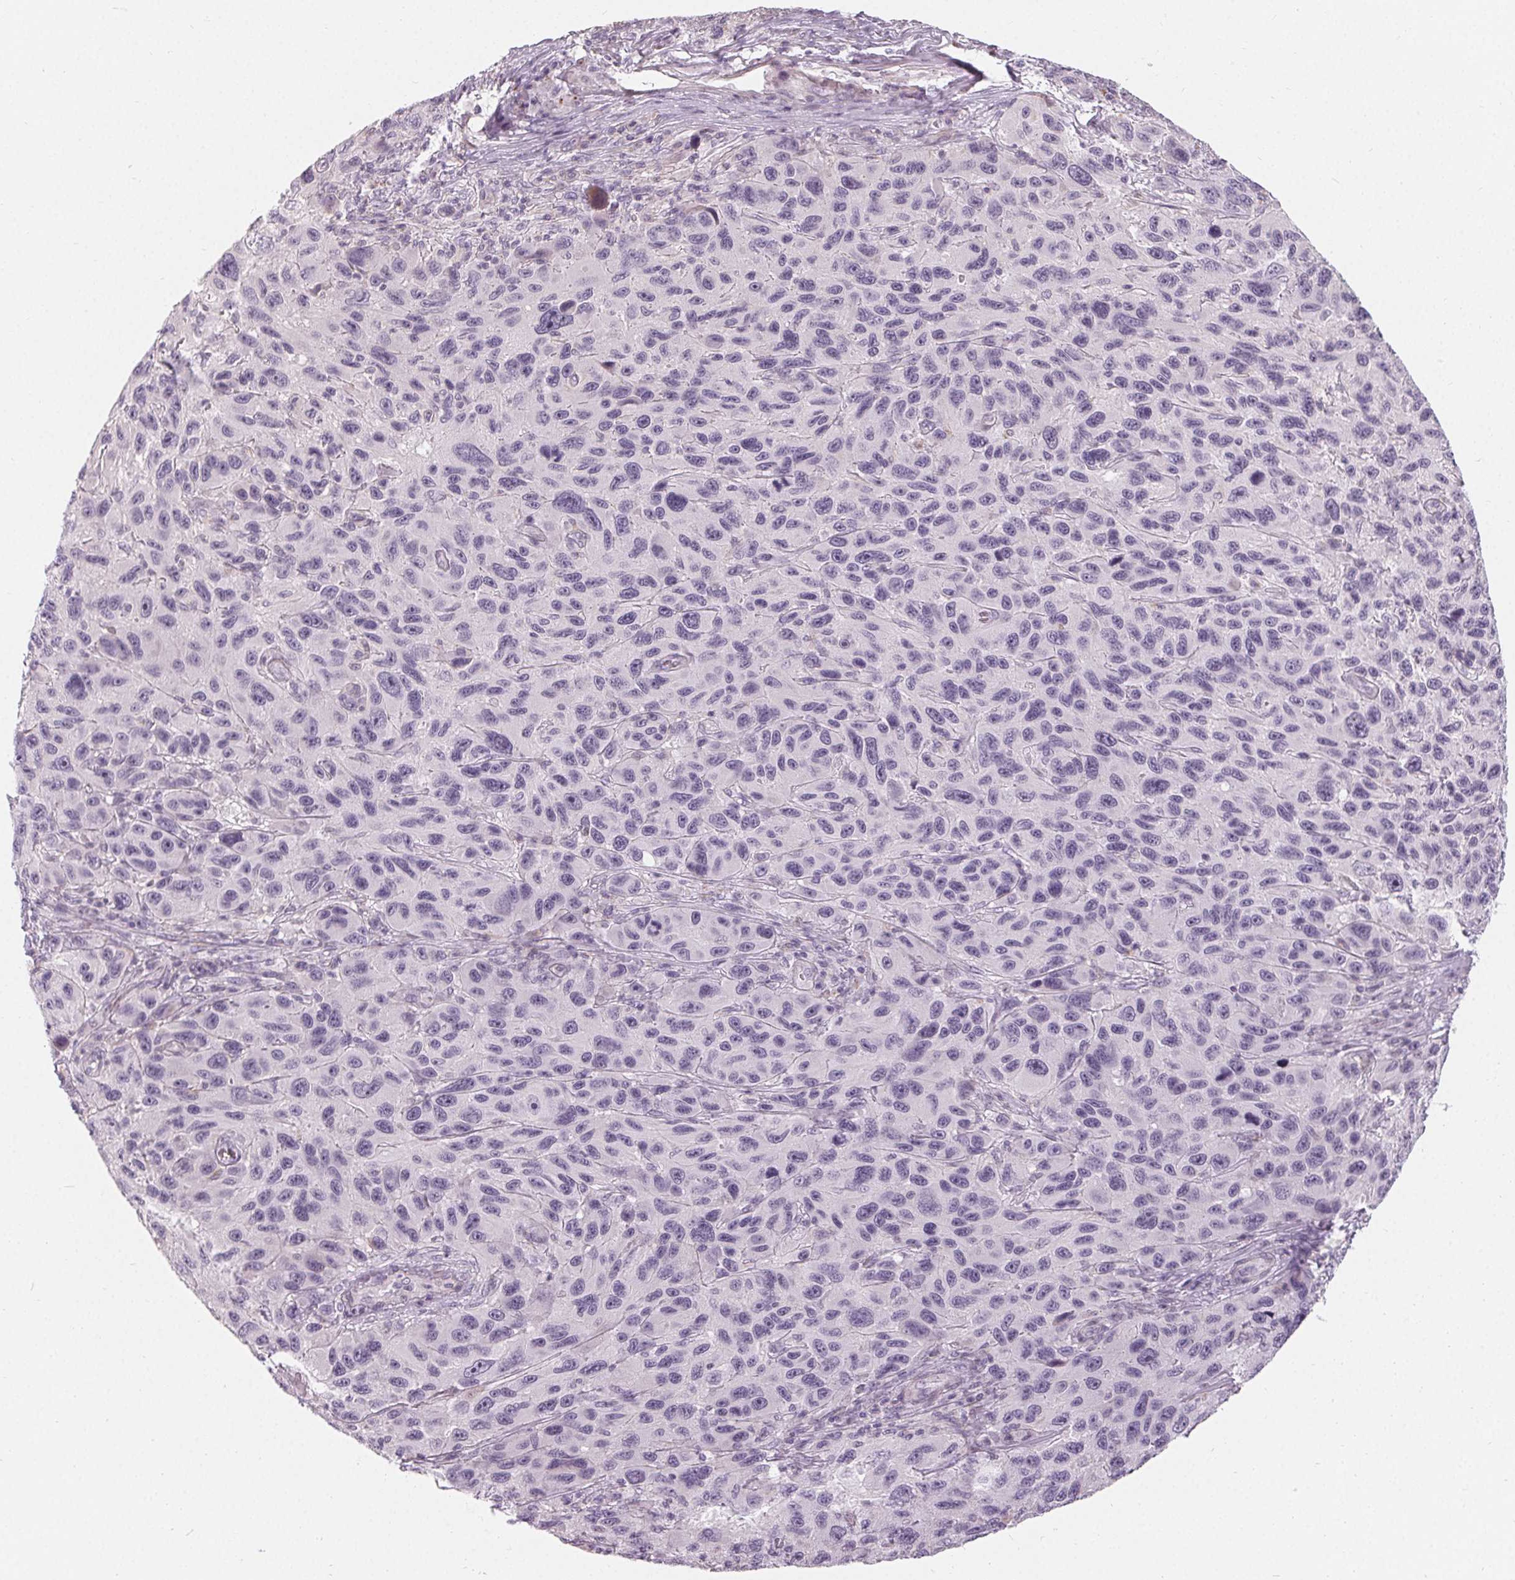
{"staining": {"intensity": "negative", "quantity": "none", "location": "none"}, "tissue": "melanoma", "cell_type": "Tumor cells", "image_type": "cancer", "snomed": [{"axis": "morphology", "description": "Malignant melanoma, NOS"}, {"axis": "topography", "description": "Skin"}], "caption": "Immunohistochemistry (IHC) micrograph of melanoma stained for a protein (brown), which displays no staining in tumor cells.", "gene": "HOPX", "patient": {"sex": "male", "age": 53}}